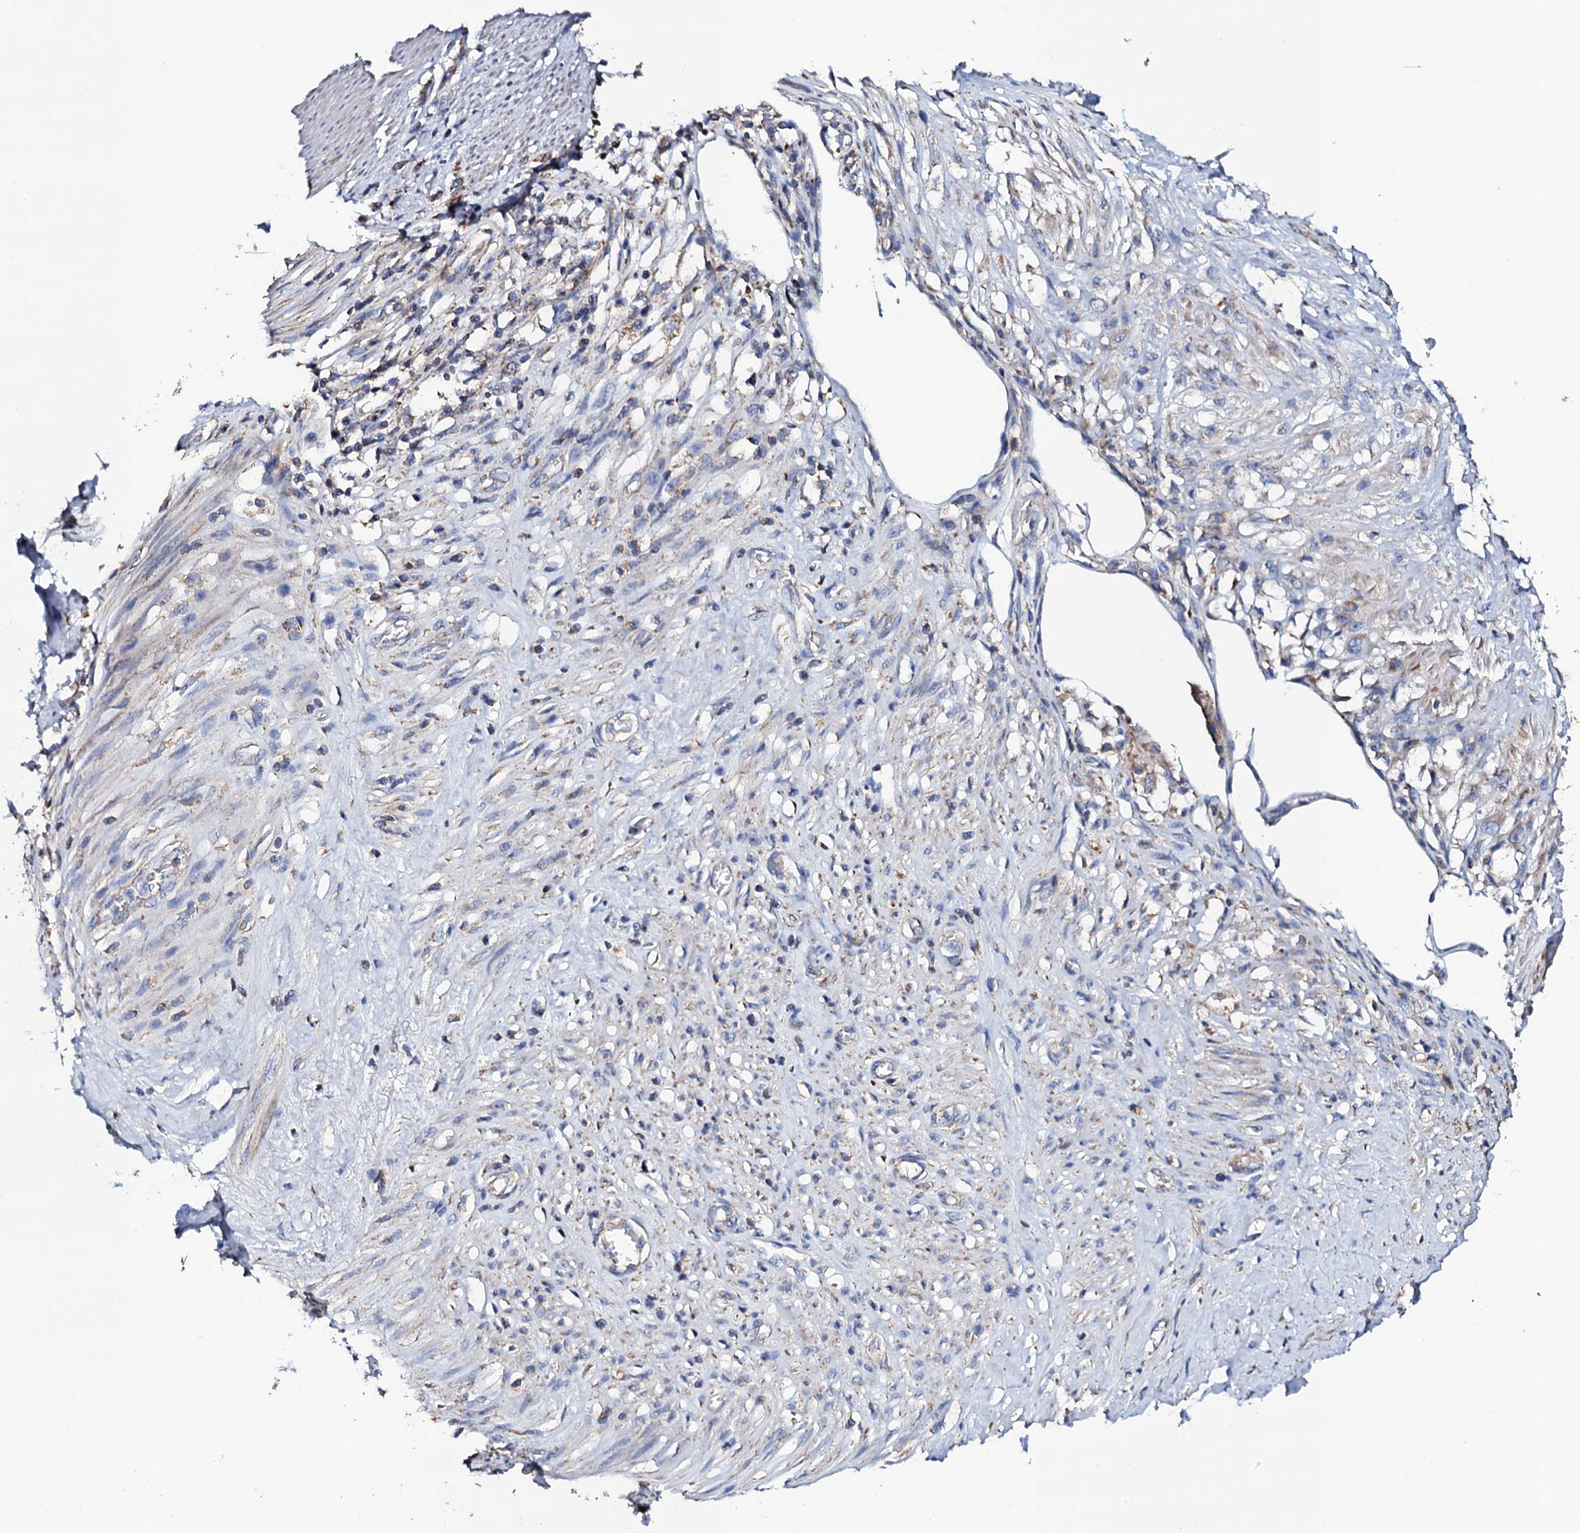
{"staining": {"intensity": "moderate", "quantity": "25%-75%", "location": "cytoplasmic/membranous"}, "tissue": "stomach cancer", "cell_type": "Tumor cells", "image_type": "cancer", "snomed": [{"axis": "morphology", "description": "Adenocarcinoma, NOS"}, {"axis": "morphology", "description": "Adenocarcinoma, High grade"}, {"axis": "topography", "description": "Stomach, upper"}, {"axis": "topography", "description": "Stomach, lower"}], "caption": "Brown immunohistochemical staining in stomach adenocarcinoma exhibits moderate cytoplasmic/membranous expression in about 25%-75% of tumor cells.", "gene": "TCAF2", "patient": {"sex": "female", "age": 65}}